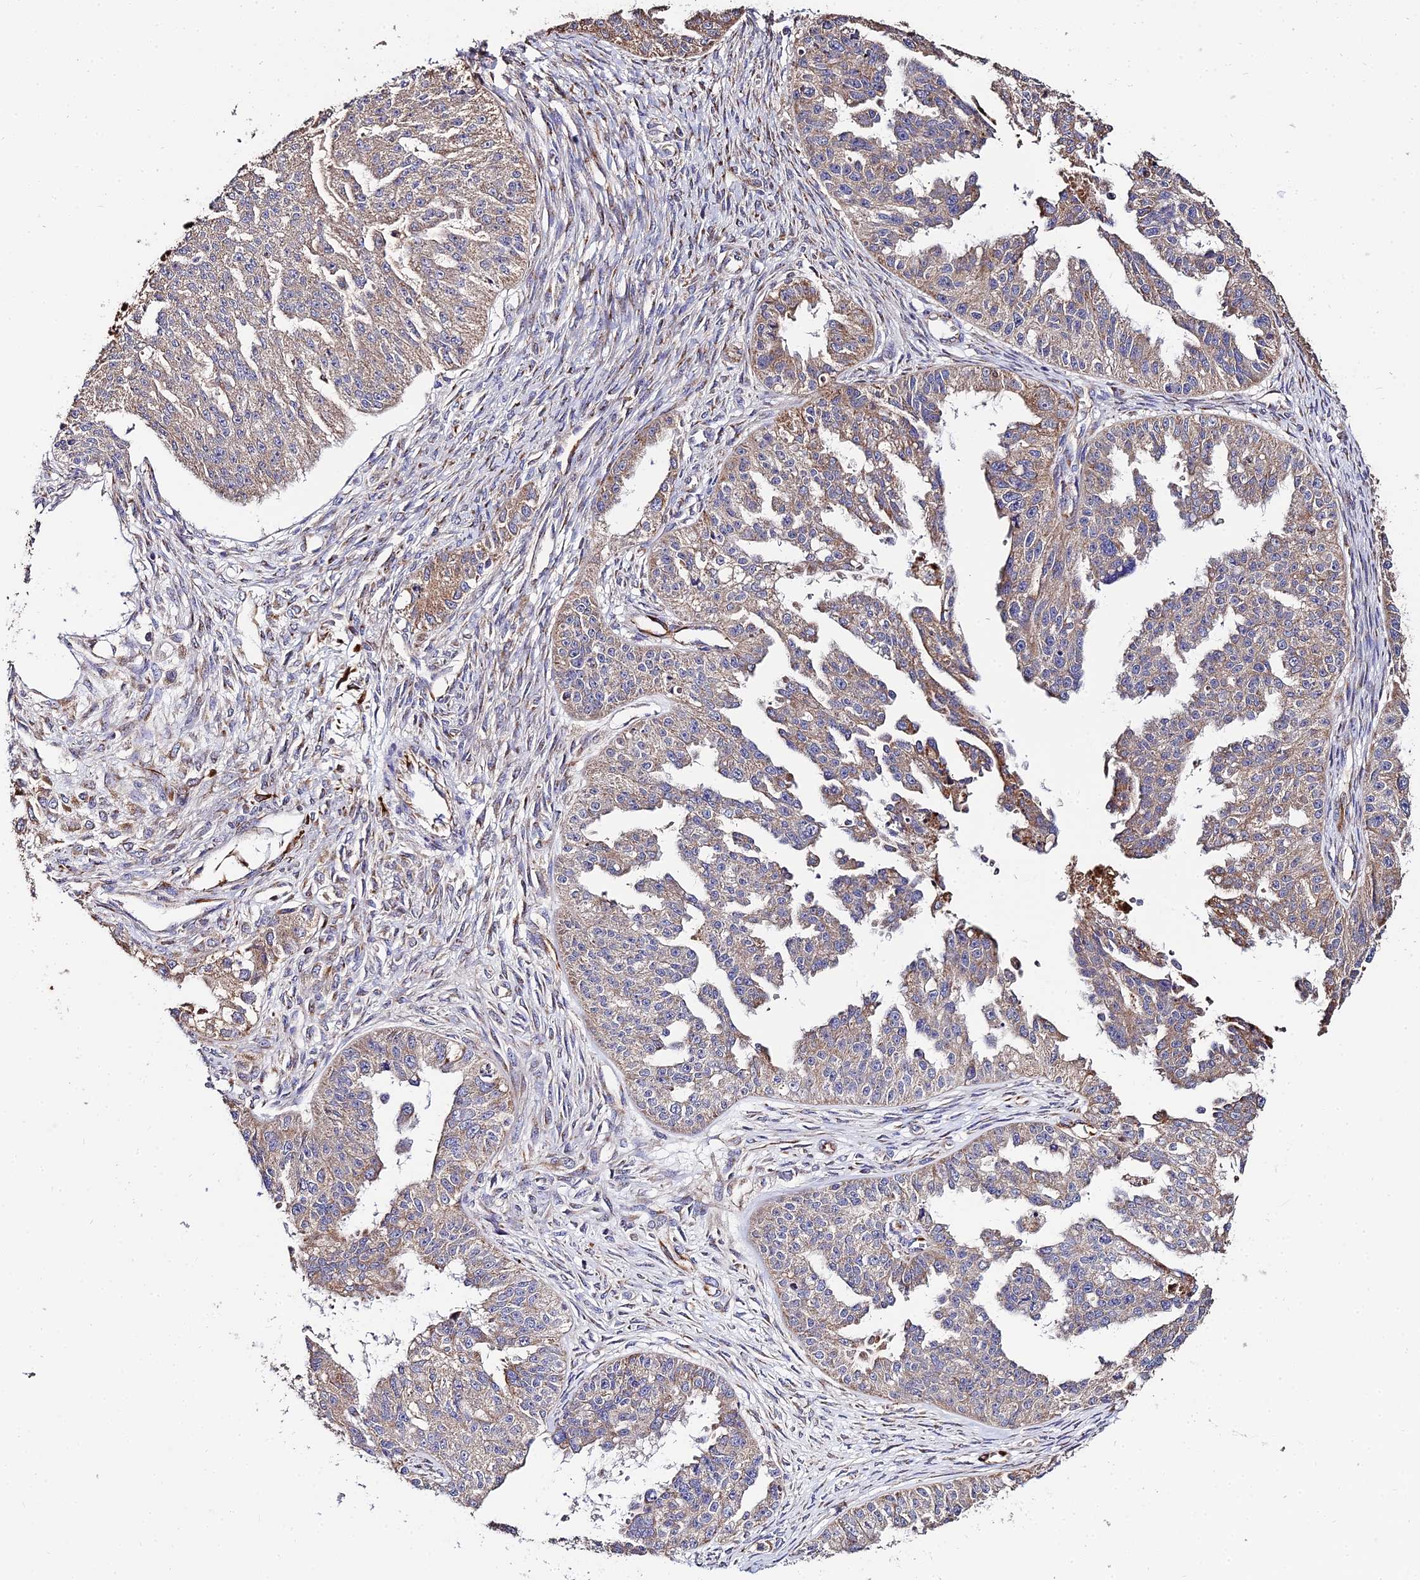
{"staining": {"intensity": "moderate", "quantity": "25%-75%", "location": "cytoplasmic/membranous"}, "tissue": "ovarian cancer", "cell_type": "Tumor cells", "image_type": "cancer", "snomed": [{"axis": "morphology", "description": "Cystadenocarcinoma, serous, NOS"}, {"axis": "topography", "description": "Ovary"}], "caption": "Protein staining of ovarian cancer tissue exhibits moderate cytoplasmic/membranous expression in approximately 25%-75% of tumor cells. Nuclei are stained in blue.", "gene": "PEX19", "patient": {"sex": "female", "age": 58}}